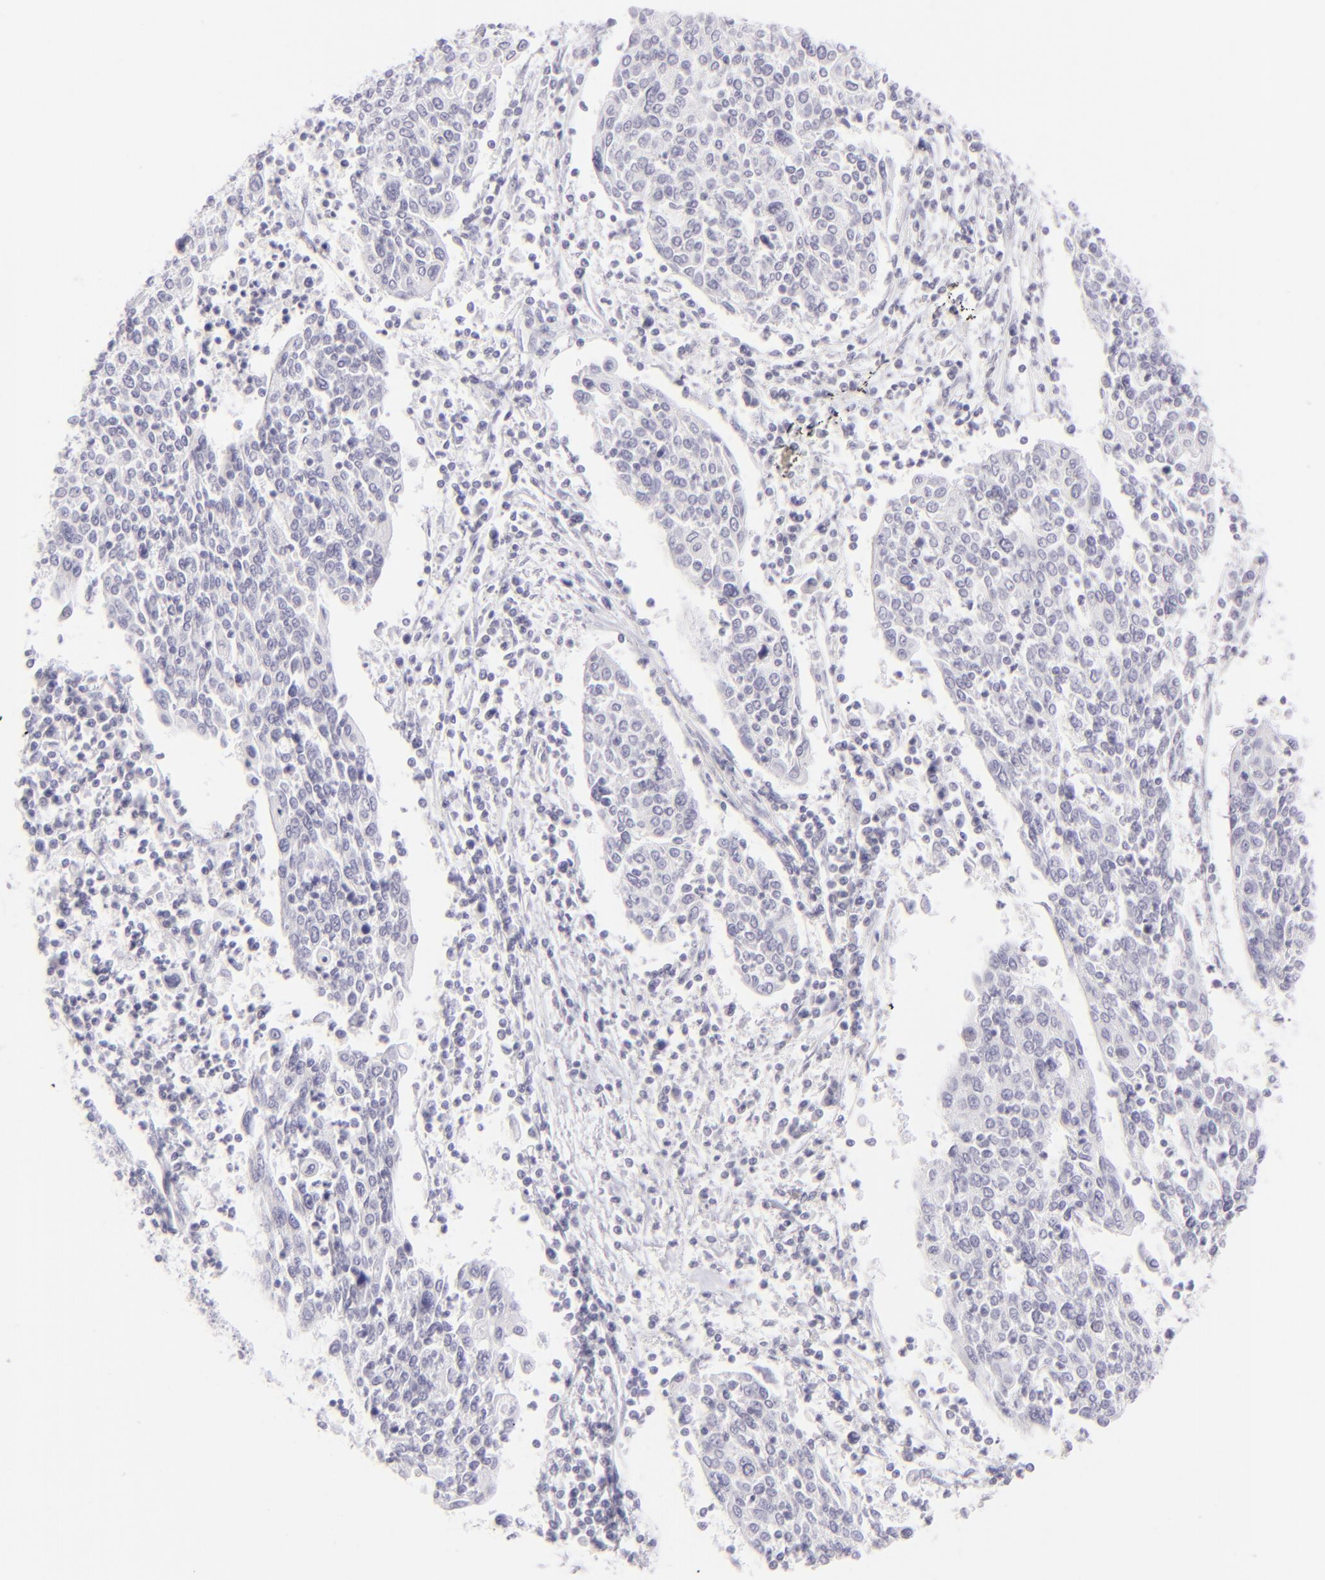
{"staining": {"intensity": "negative", "quantity": "none", "location": "none"}, "tissue": "cervical cancer", "cell_type": "Tumor cells", "image_type": "cancer", "snomed": [{"axis": "morphology", "description": "Squamous cell carcinoma, NOS"}, {"axis": "topography", "description": "Cervix"}], "caption": "DAB (3,3'-diaminobenzidine) immunohistochemical staining of cervical squamous cell carcinoma displays no significant staining in tumor cells.", "gene": "FCER2", "patient": {"sex": "female", "age": 40}}